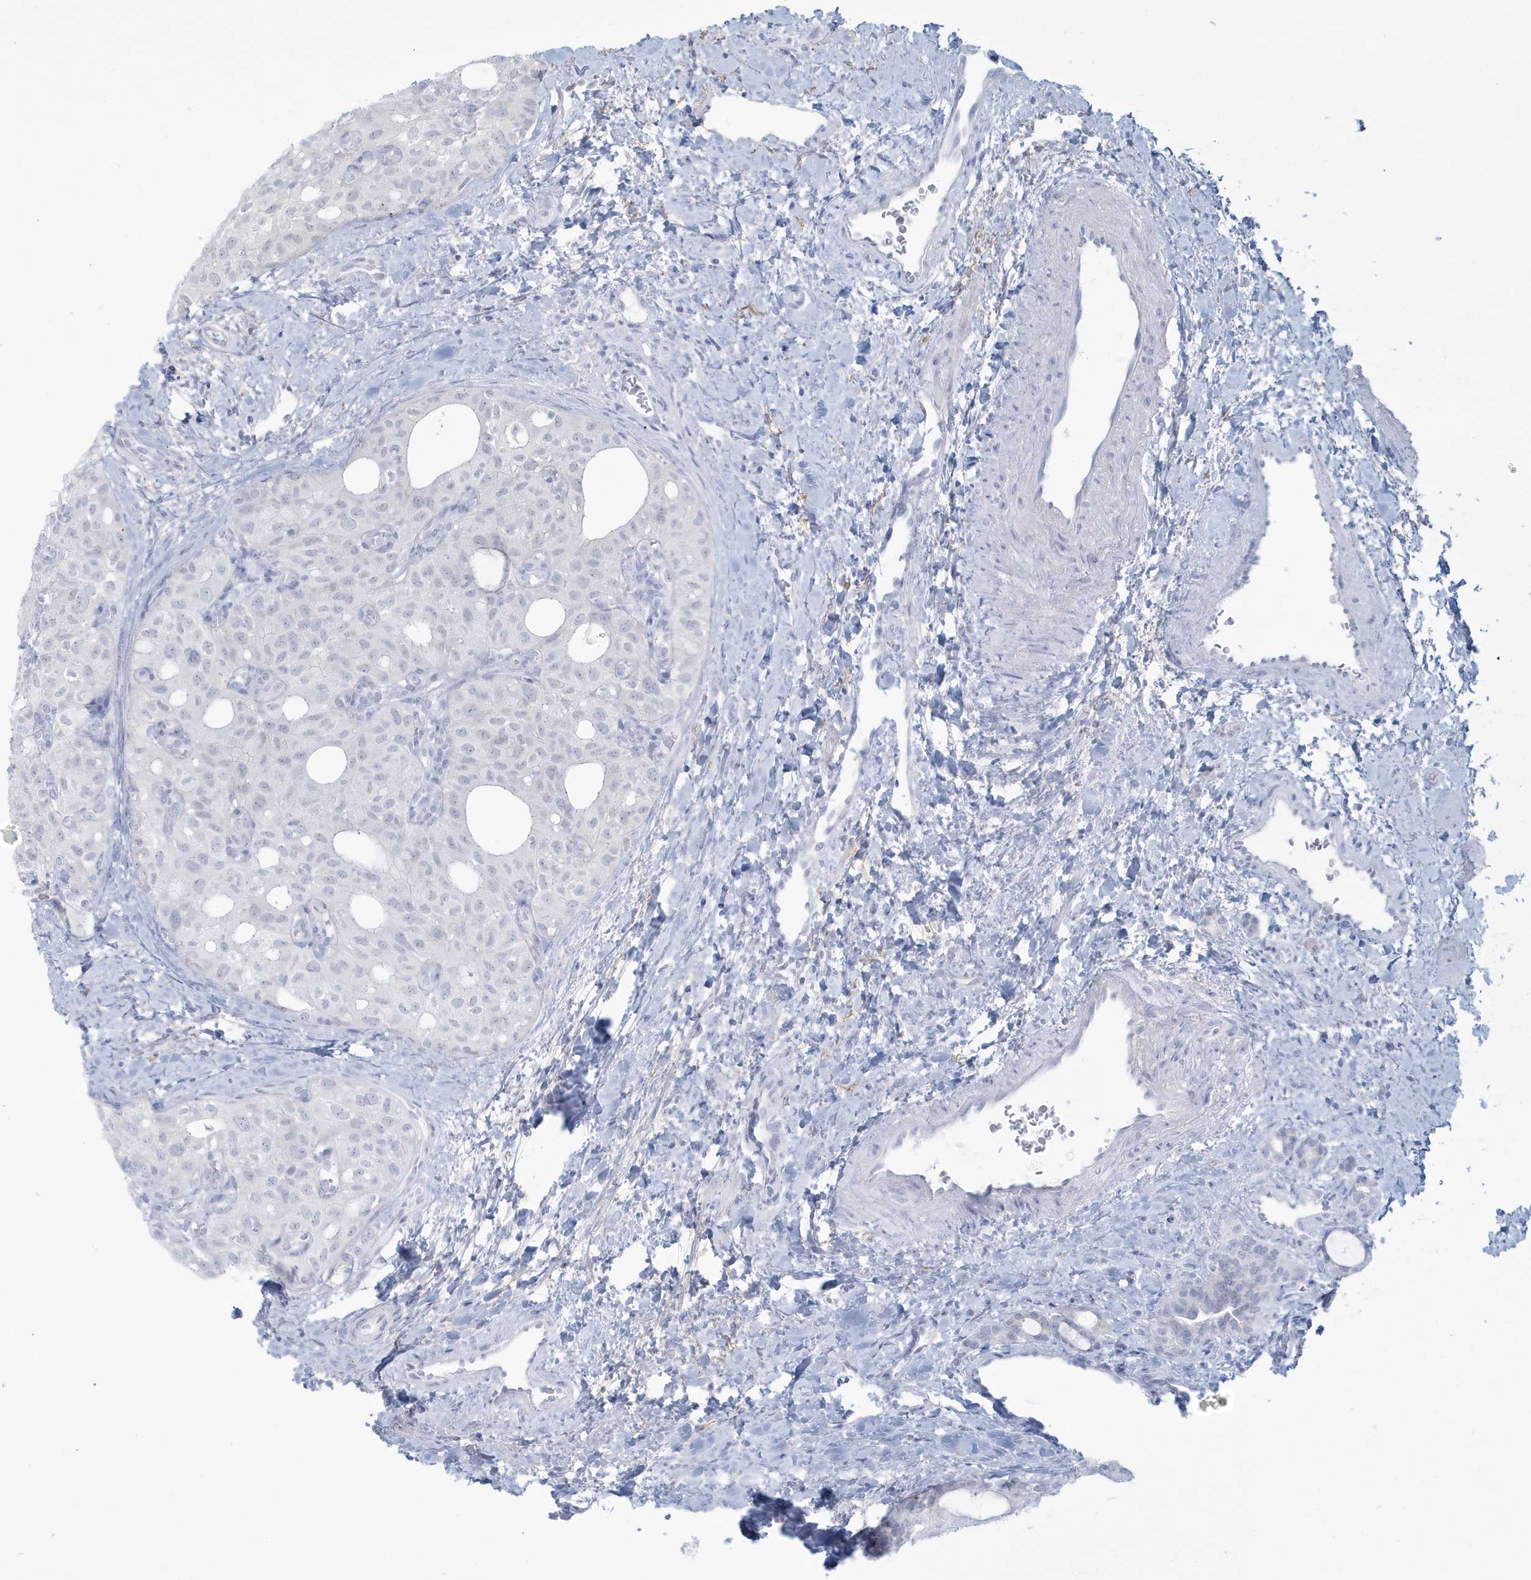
{"staining": {"intensity": "negative", "quantity": "none", "location": "none"}, "tissue": "thyroid cancer", "cell_type": "Tumor cells", "image_type": "cancer", "snomed": [{"axis": "morphology", "description": "Follicular adenoma carcinoma, NOS"}, {"axis": "topography", "description": "Thyroid gland"}], "caption": "The histopathology image reveals no staining of tumor cells in follicular adenoma carcinoma (thyroid).", "gene": "HERC6", "patient": {"sex": "male", "age": 75}}